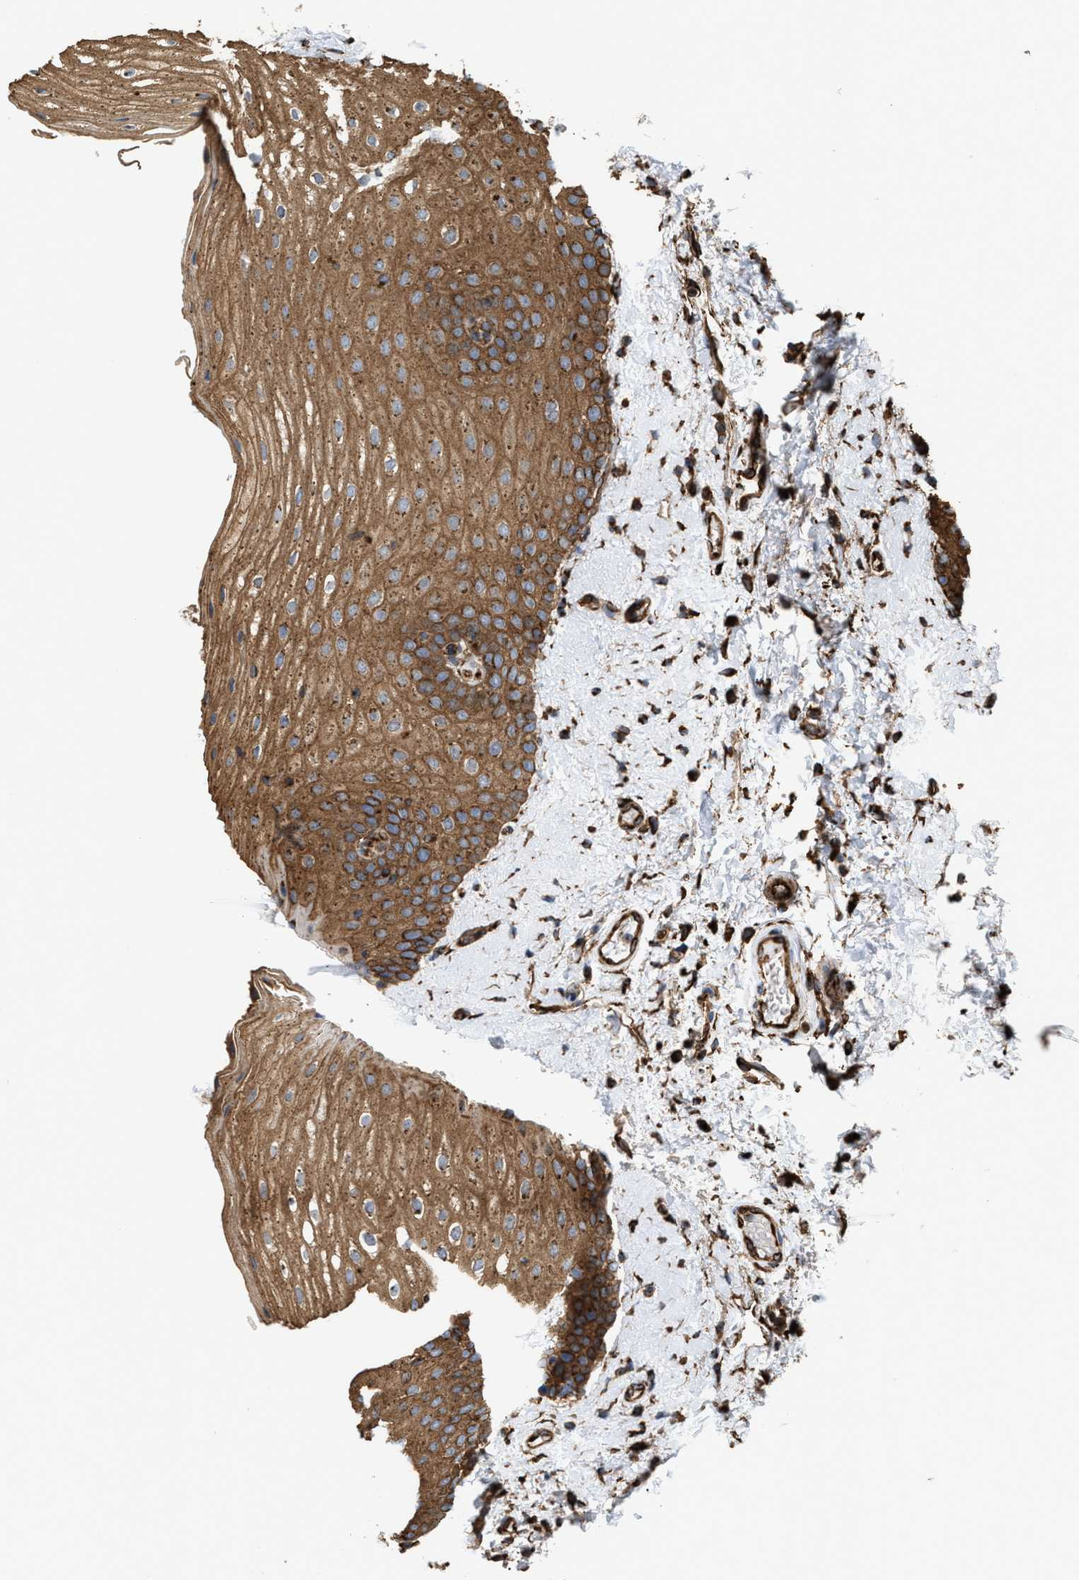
{"staining": {"intensity": "moderate", "quantity": ">75%", "location": "cytoplasmic/membranous"}, "tissue": "oral mucosa", "cell_type": "Squamous epithelial cells", "image_type": "normal", "snomed": [{"axis": "morphology", "description": "Normal tissue, NOS"}, {"axis": "morphology", "description": "Squamous cell carcinoma, NOS"}, {"axis": "topography", "description": "Oral tissue"}, {"axis": "topography", "description": "Salivary gland"}, {"axis": "topography", "description": "Head-Neck"}], "caption": "Moderate cytoplasmic/membranous protein positivity is appreciated in approximately >75% of squamous epithelial cells in oral mucosa.", "gene": "EPS15L1", "patient": {"sex": "female", "age": 62}}